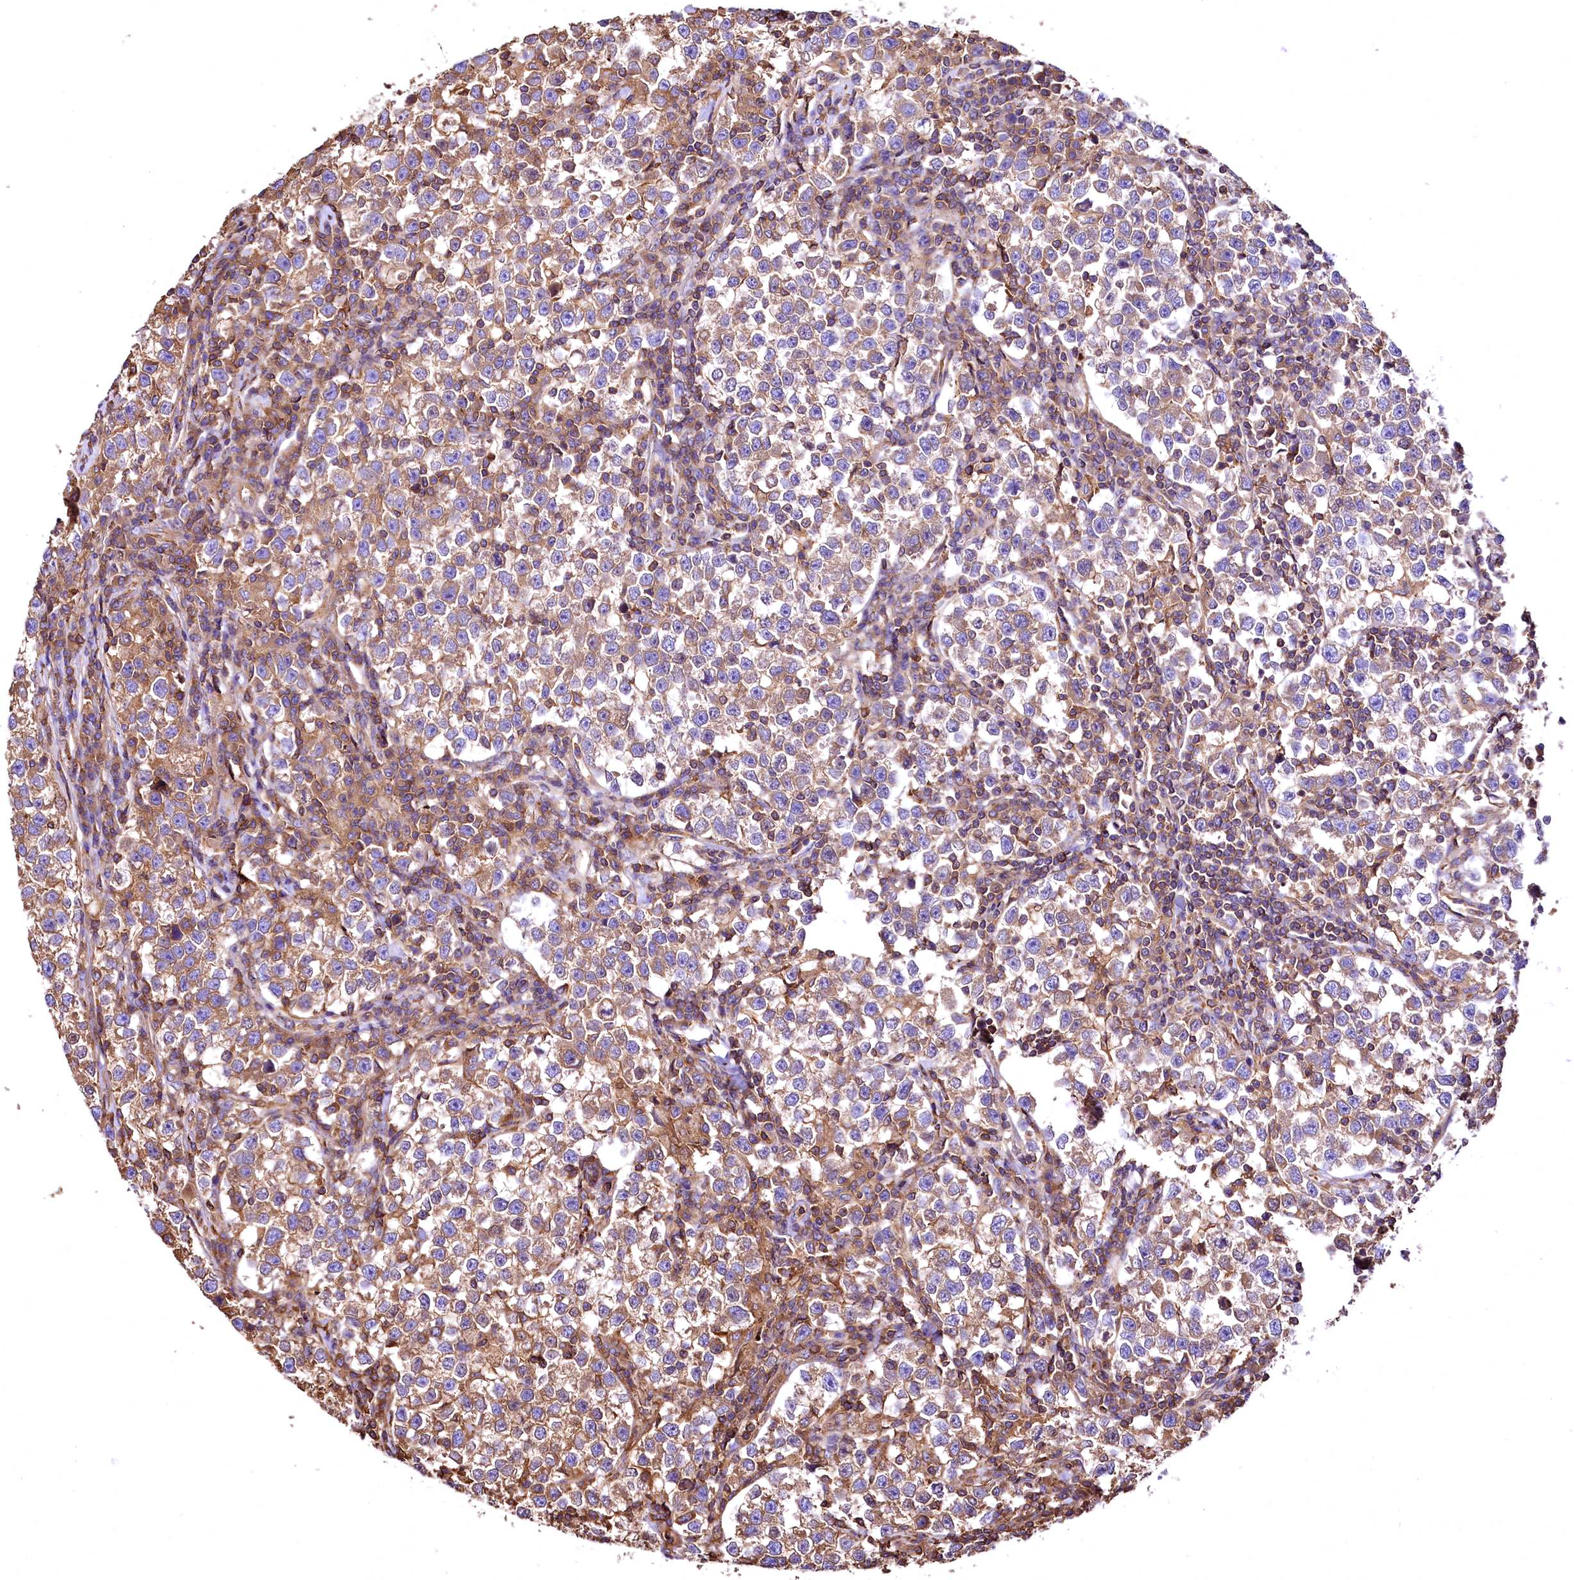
{"staining": {"intensity": "moderate", "quantity": "25%-75%", "location": "cytoplasmic/membranous"}, "tissue": "testis cancer", "cell_type": "Tumor cells", "image_type": "cancer", "snomed": [{"axis": "morphology", "description": "Normal tissue, NOS"}, {"axis": "morphology", "description": "Seminoma, NOS"}, {"axis": "topography", "description": "Testis"}], "caption": "Protein expression analysis of human testis cancer reveals moderate cytoplasmic/membranous staining in about 25%-75% of tumor cells.", "gene": "RARS2", "patient": {"sex": "male", "age": 43}}